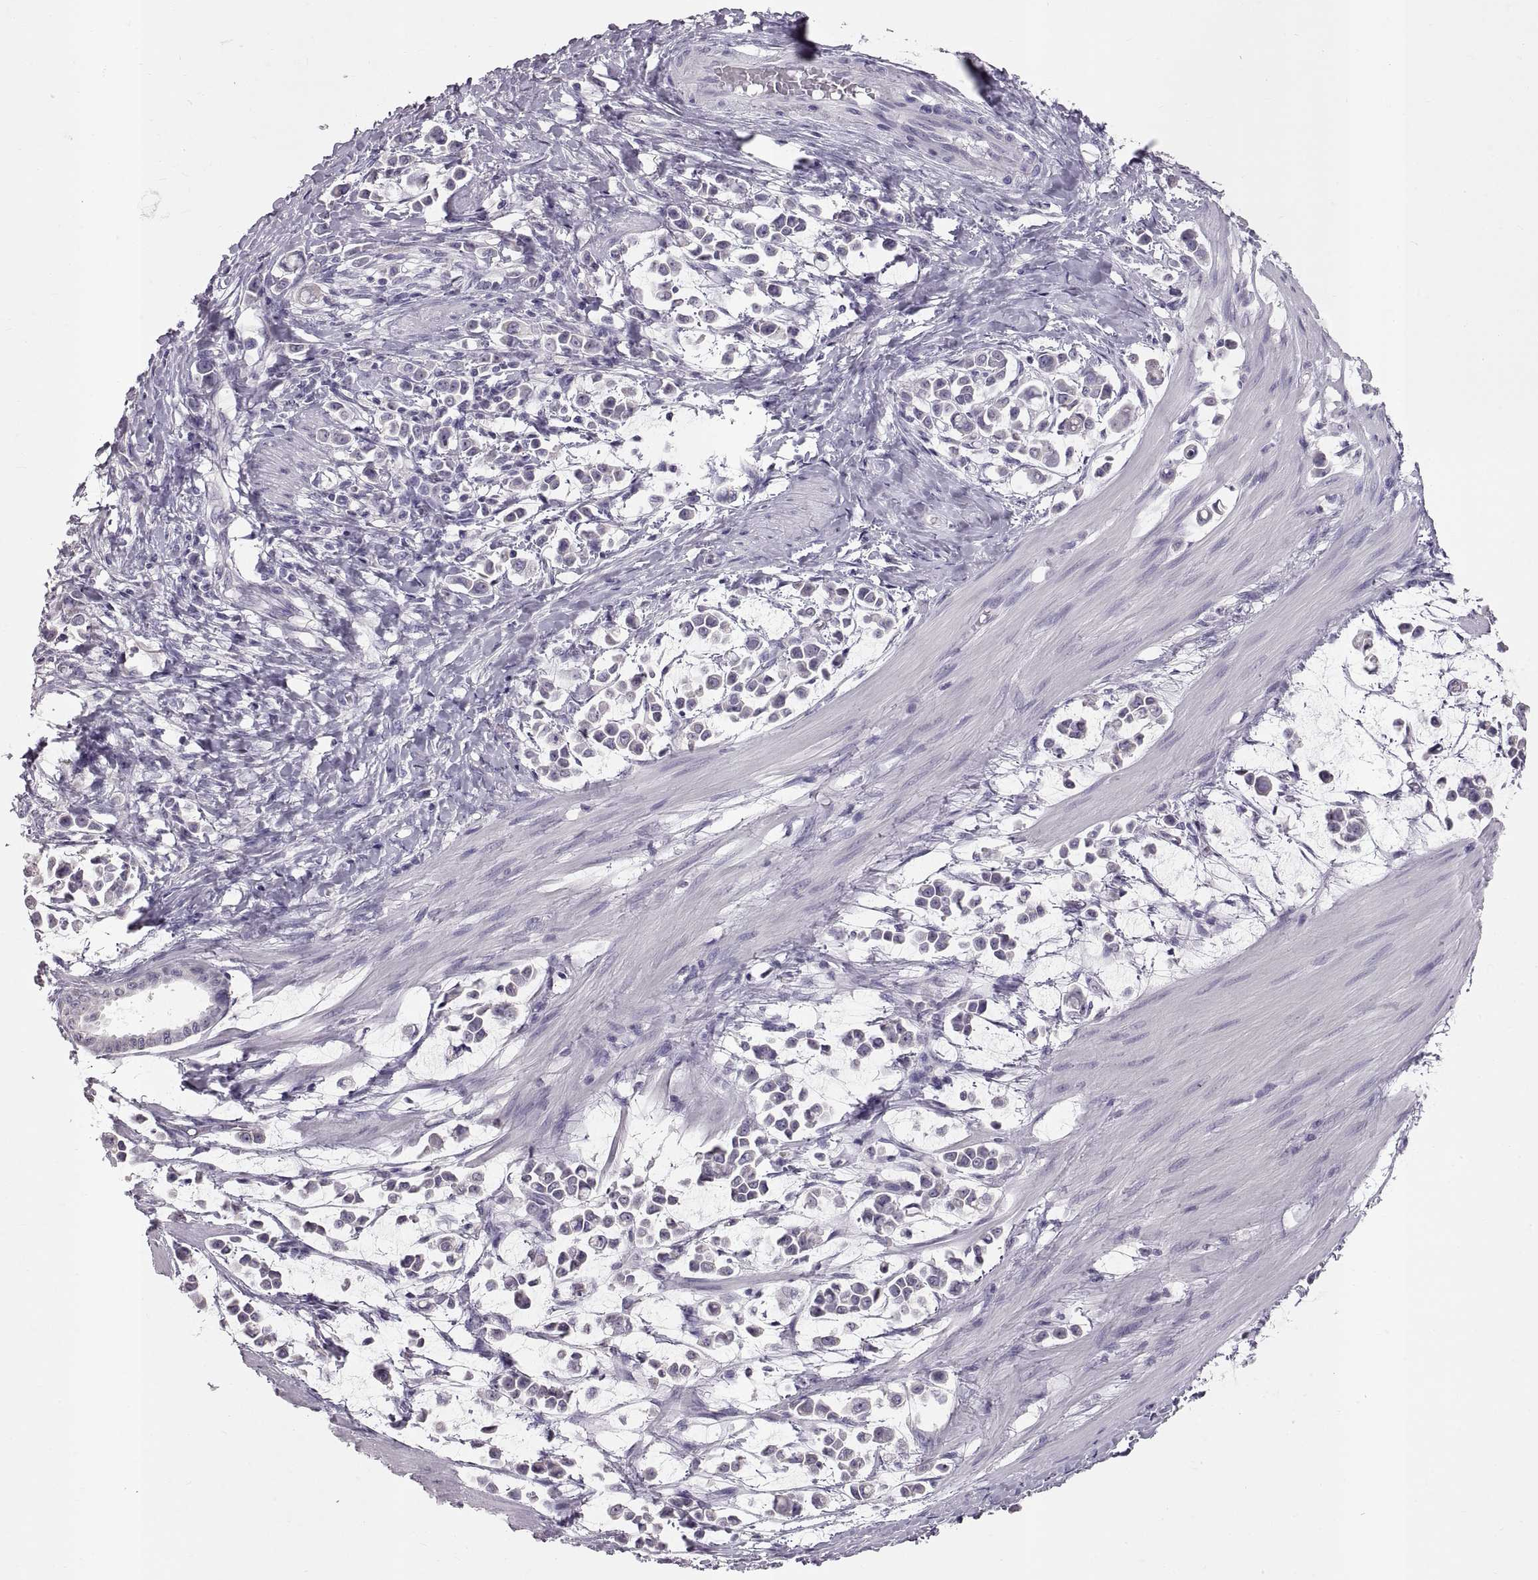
{"staining": {"intensity": "negative", "quantity": "none", "location": "none"}, "tissue": "stomach cancer", "cell_type": "Tumor cells", "image_type": "cancer", "snomed": [{"axis": "morphology", "description": "Adenocarcinoma, NOS"}, {"axis": "topography", "description": "Stomach"}], "caption": "The histopathology image reveals no staining of tumor cells in stomach cancer.", "gene": "WBP2NL", "patient": {"sex": "male", "age": 82}}